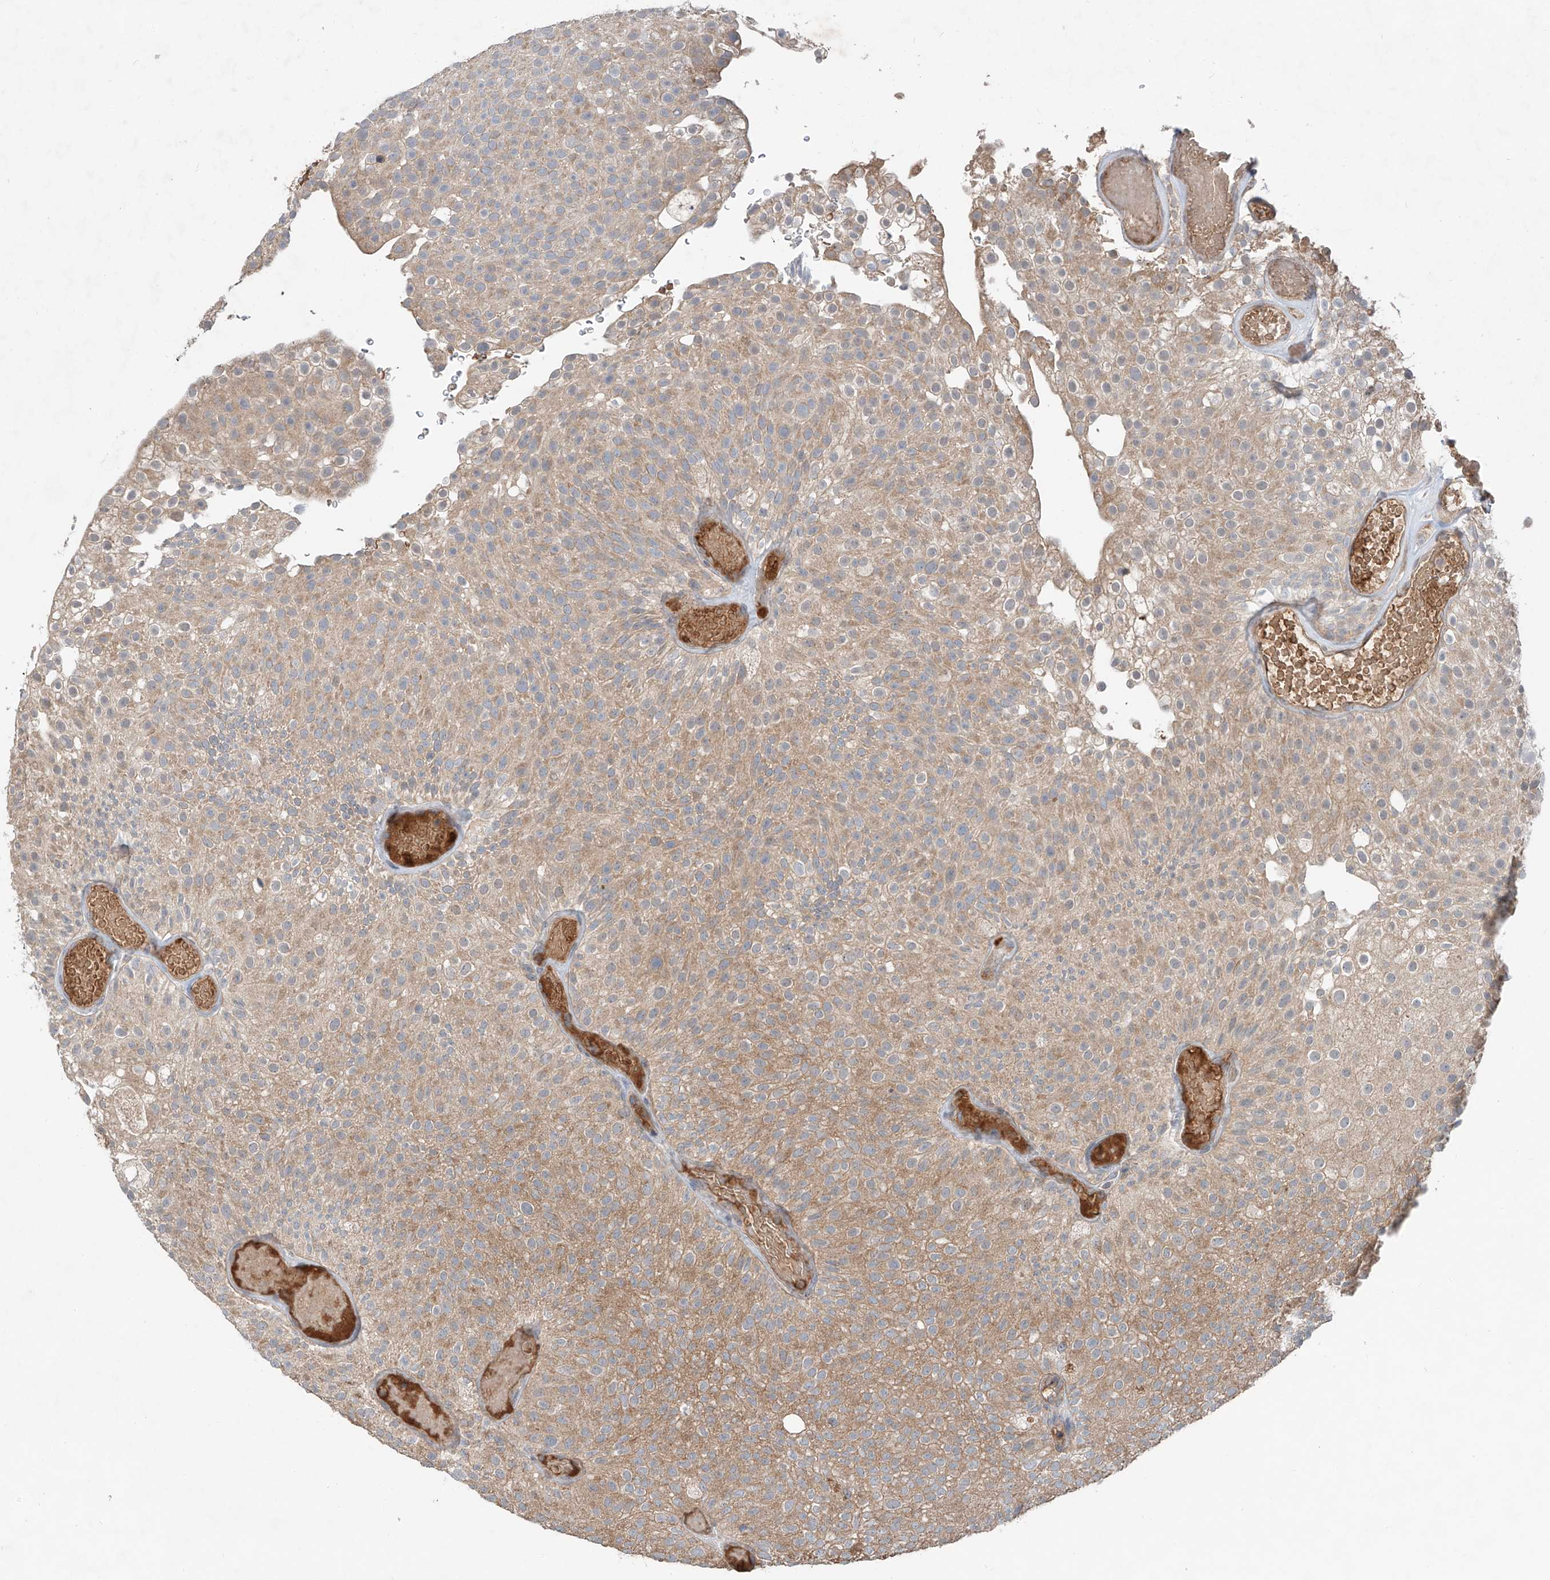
{"staining": {"intensity": "moderate", "quantity": ">75%", "location": "cytoplasmic/membranous"}, "tissue": "urothelial cancer", "cell_type": "Tumor cells", "image_type": "cancer", "snomed": [{"axis": "morphology", "description": "Urothelial carcinoma, Low grade"}, {"axis": "topography", "description": "Urinary bladder"}], "caption": "Protein expression analysis of human urothelial cancer reveals moderate cytoplasmic/membranous positivity in approximately >75% of tumor cells.", "gene": "ADAM23", "patient": {"sex": "male", "age": 78}}